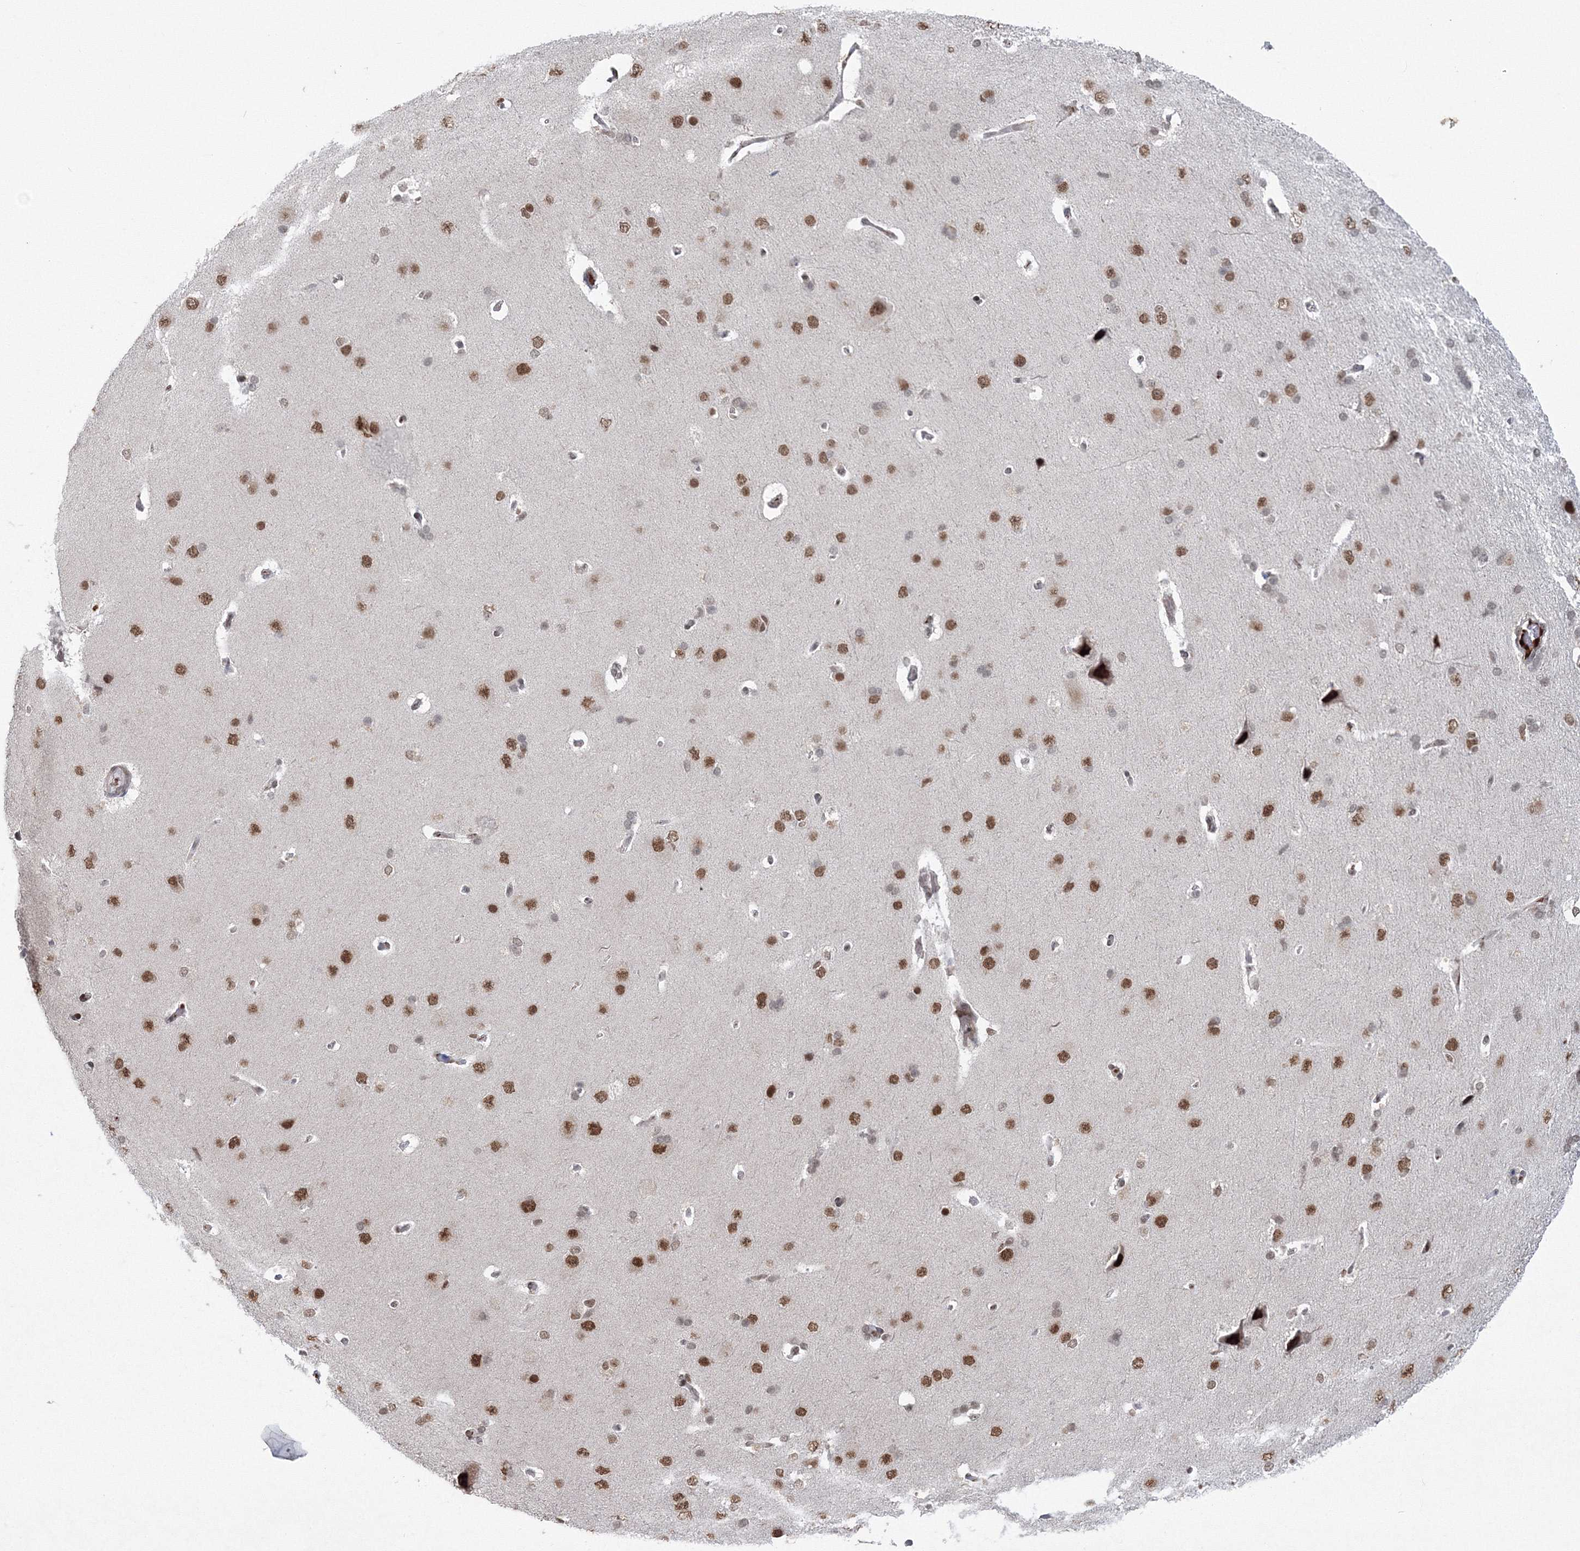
{"staining": {"intensity": "moderate", "quantity": ">75%", "location": "nuclear"}, "tissue": "cerebral cortex", "cell_type": "Endothelial cells", "image_type": "normal", "snomed": [{"axis": "morphology", "description": "Normal tissue, NOS"}, {"axis": "topography", "description": "Cerebral cortex"}], "caption": "Brown immunohistochemical staining in unremarkable cerebral cortex demonstrates moderate nuclear staining in about >75% of endothelial cells.", "gene": "C3orf33", "patient": {"sex": "male", "age": 62}}